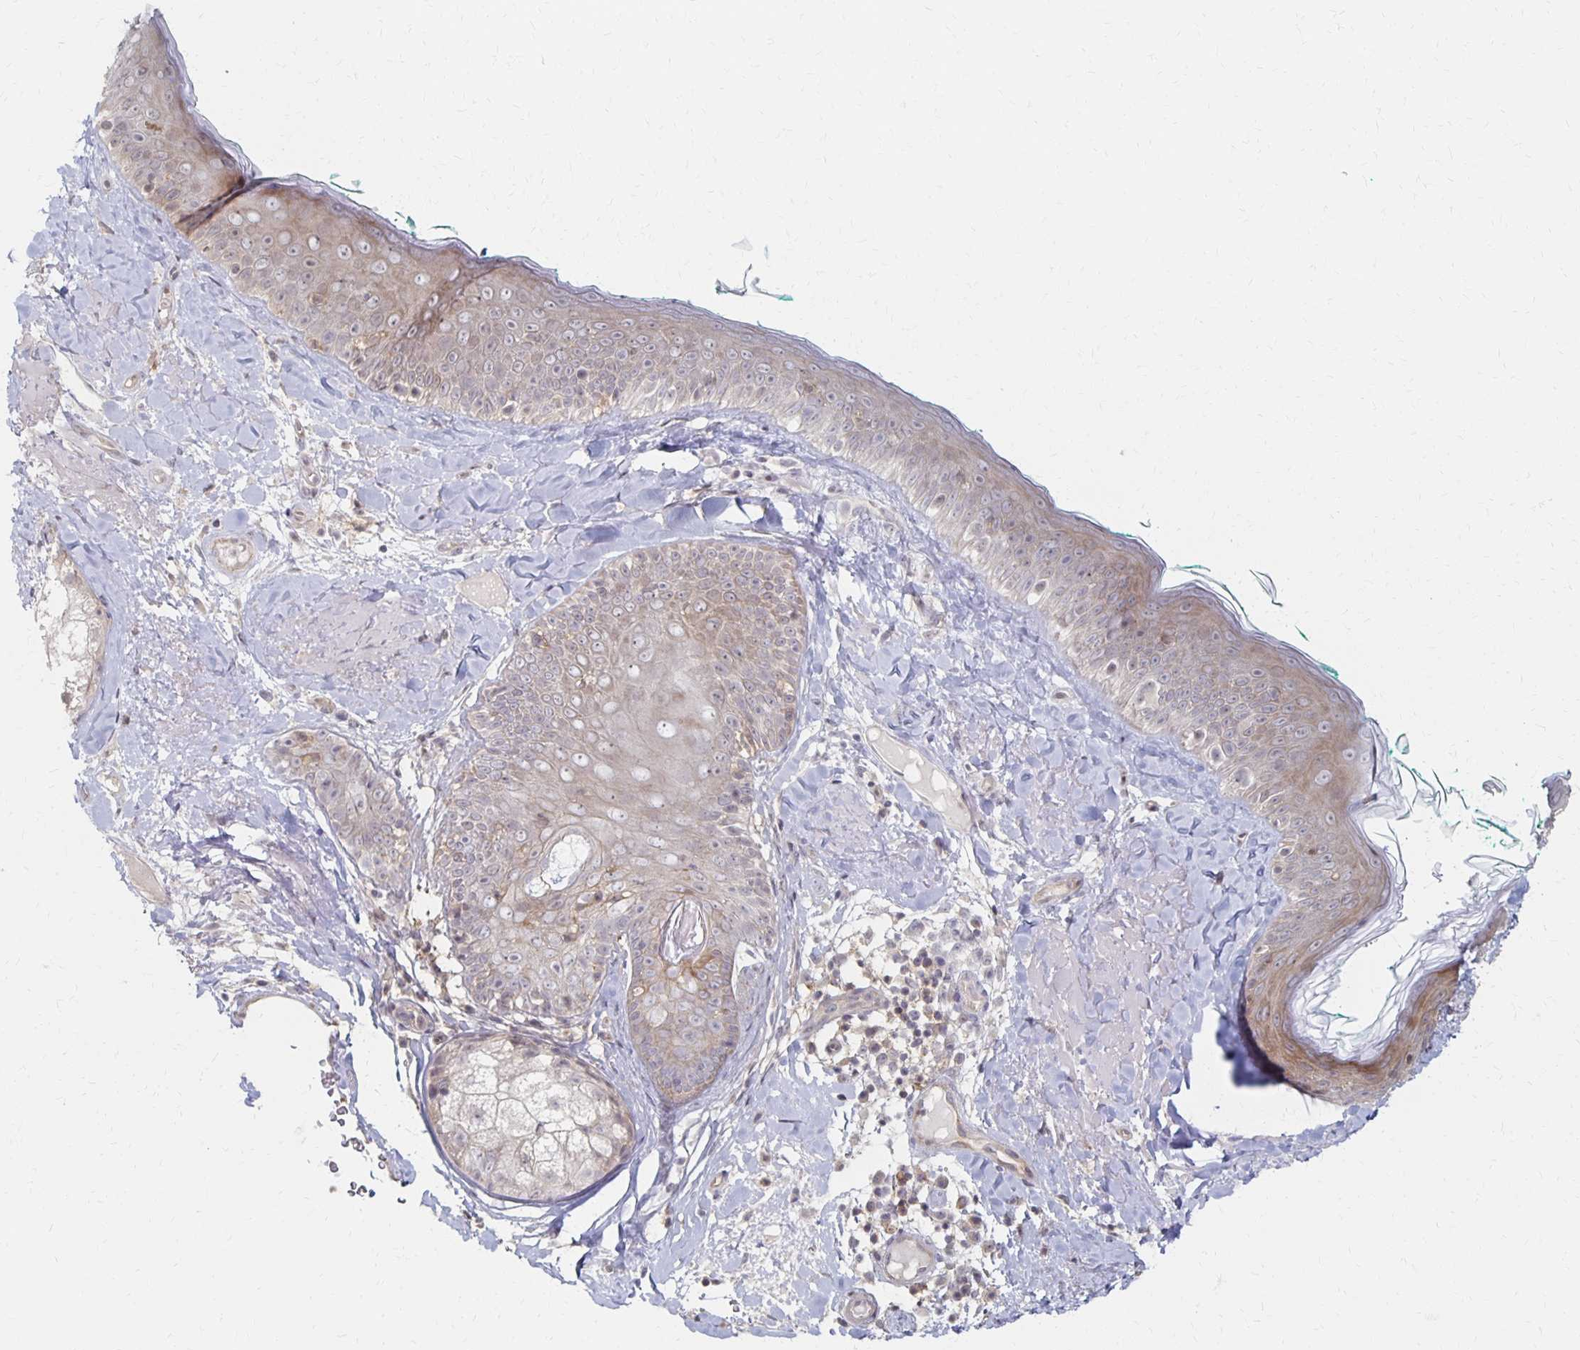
{"staining": {"intensity": "negative", "quantity": "none", "location": "none"}, "tissue": "skin", "cell_type": "Fibroblasts", "image_type": "normal", "snomed": [{"axis": "morphology", "description": "Normal tissue, NOS"}, {"axis": "topography", "description": "Skin"}], "caption": "Fibroblasts show no significant expression in benign skin. The staining is performed using DAB brown chromogen with nuclei counter-stained in using hematoxylin.", "gene": "PRKCB", "patient": {"sex": "male", "age": 73}}